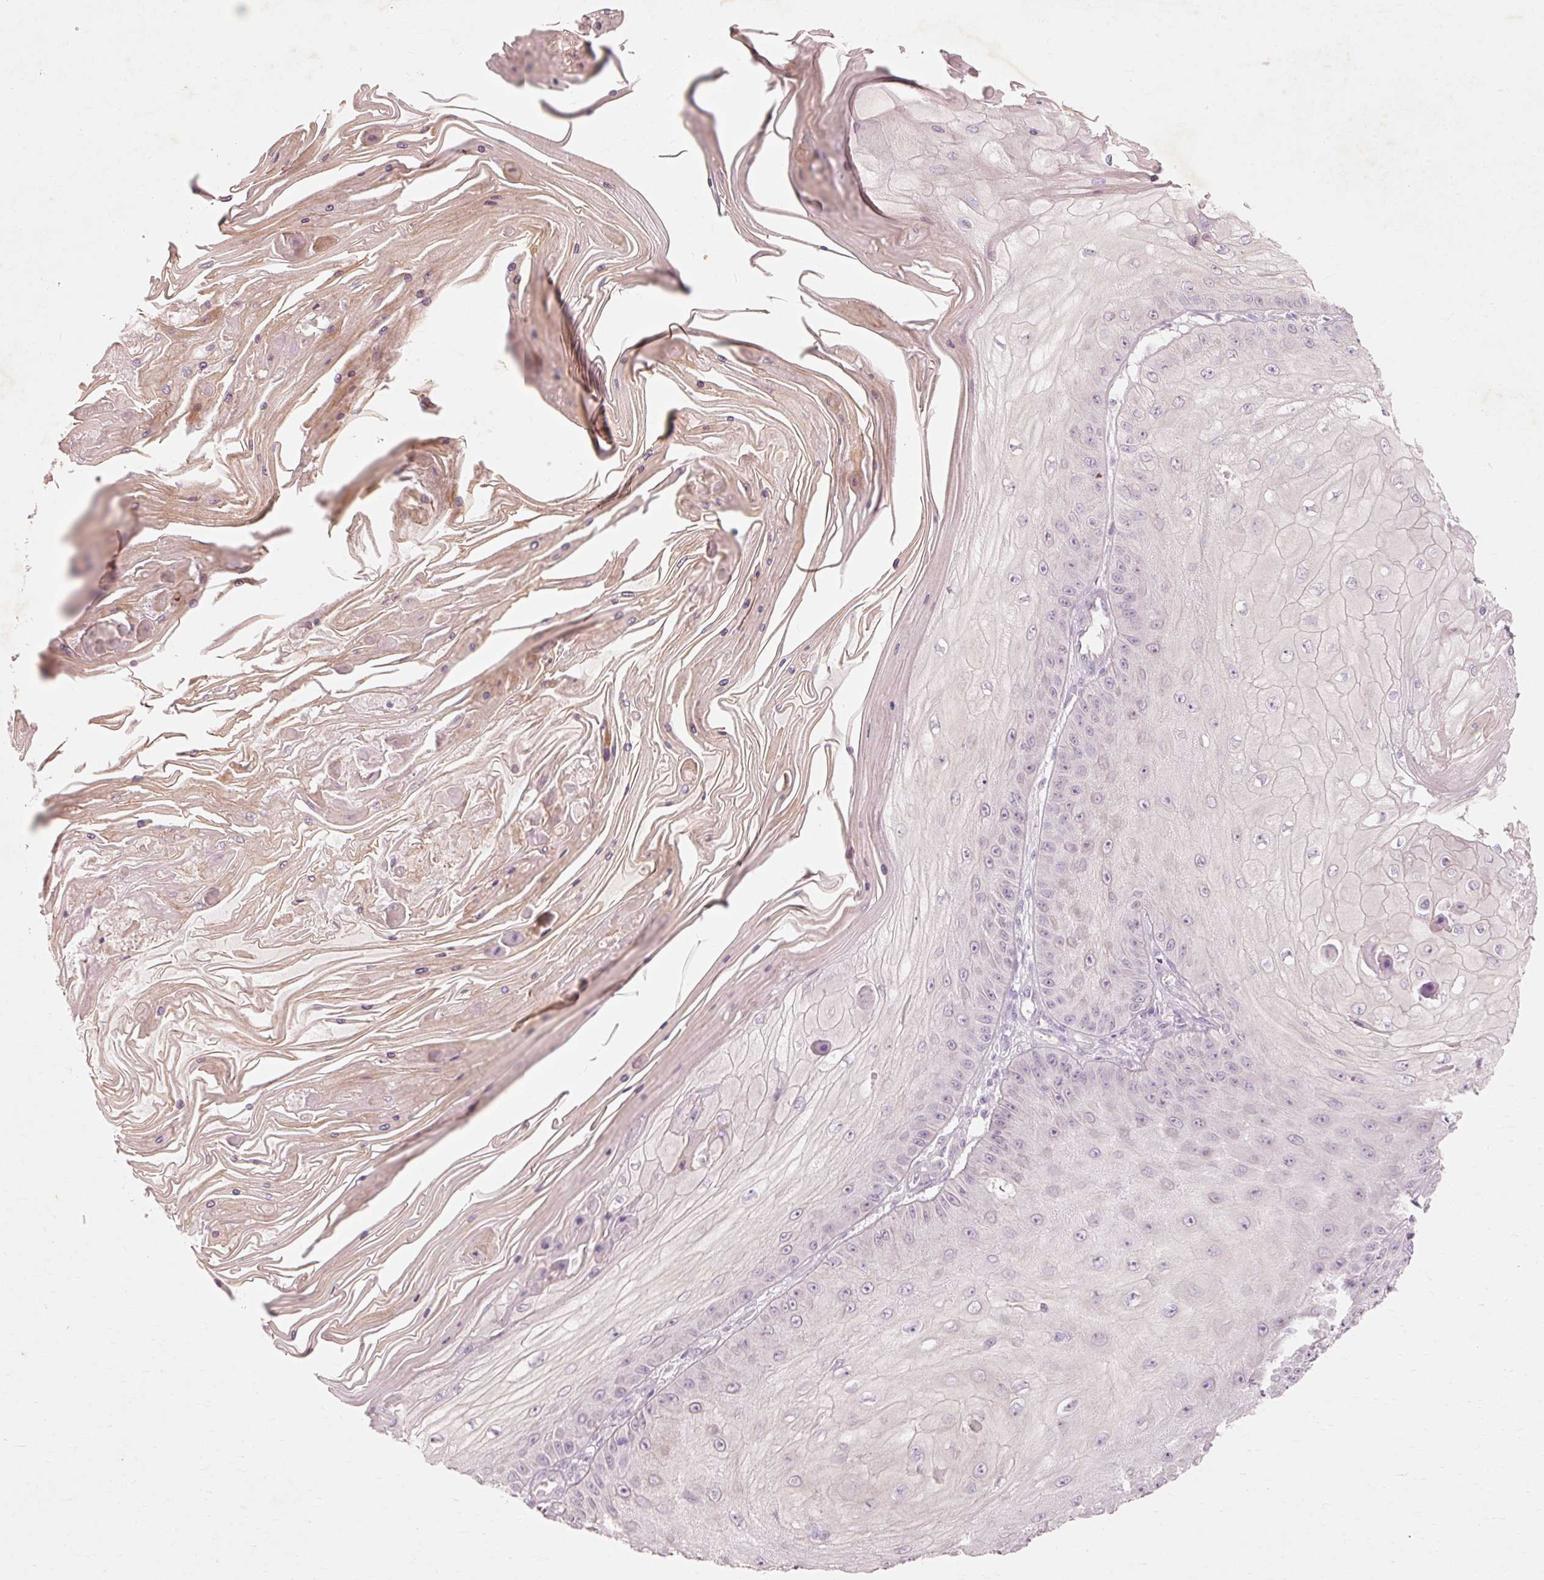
{"staining": {"intensity": "negative", "quantity": "none", "location": "none"}, "tissue": "skin cancer", "cell_type": "Tumor cells", "image_type": "cancer", "snomed": [{"axis": "morphology", "description": "Squamous cell carcinoma, NOS"}, {"axis": "topography", "description": "Skin"}], "caption": "Squamous cell carcinoma (skin) was stained to show a protein in brown. There is no significant staining in tumor cells.", "gene": "TRIM73", "patient": {"sex": "male", "age": 70}}